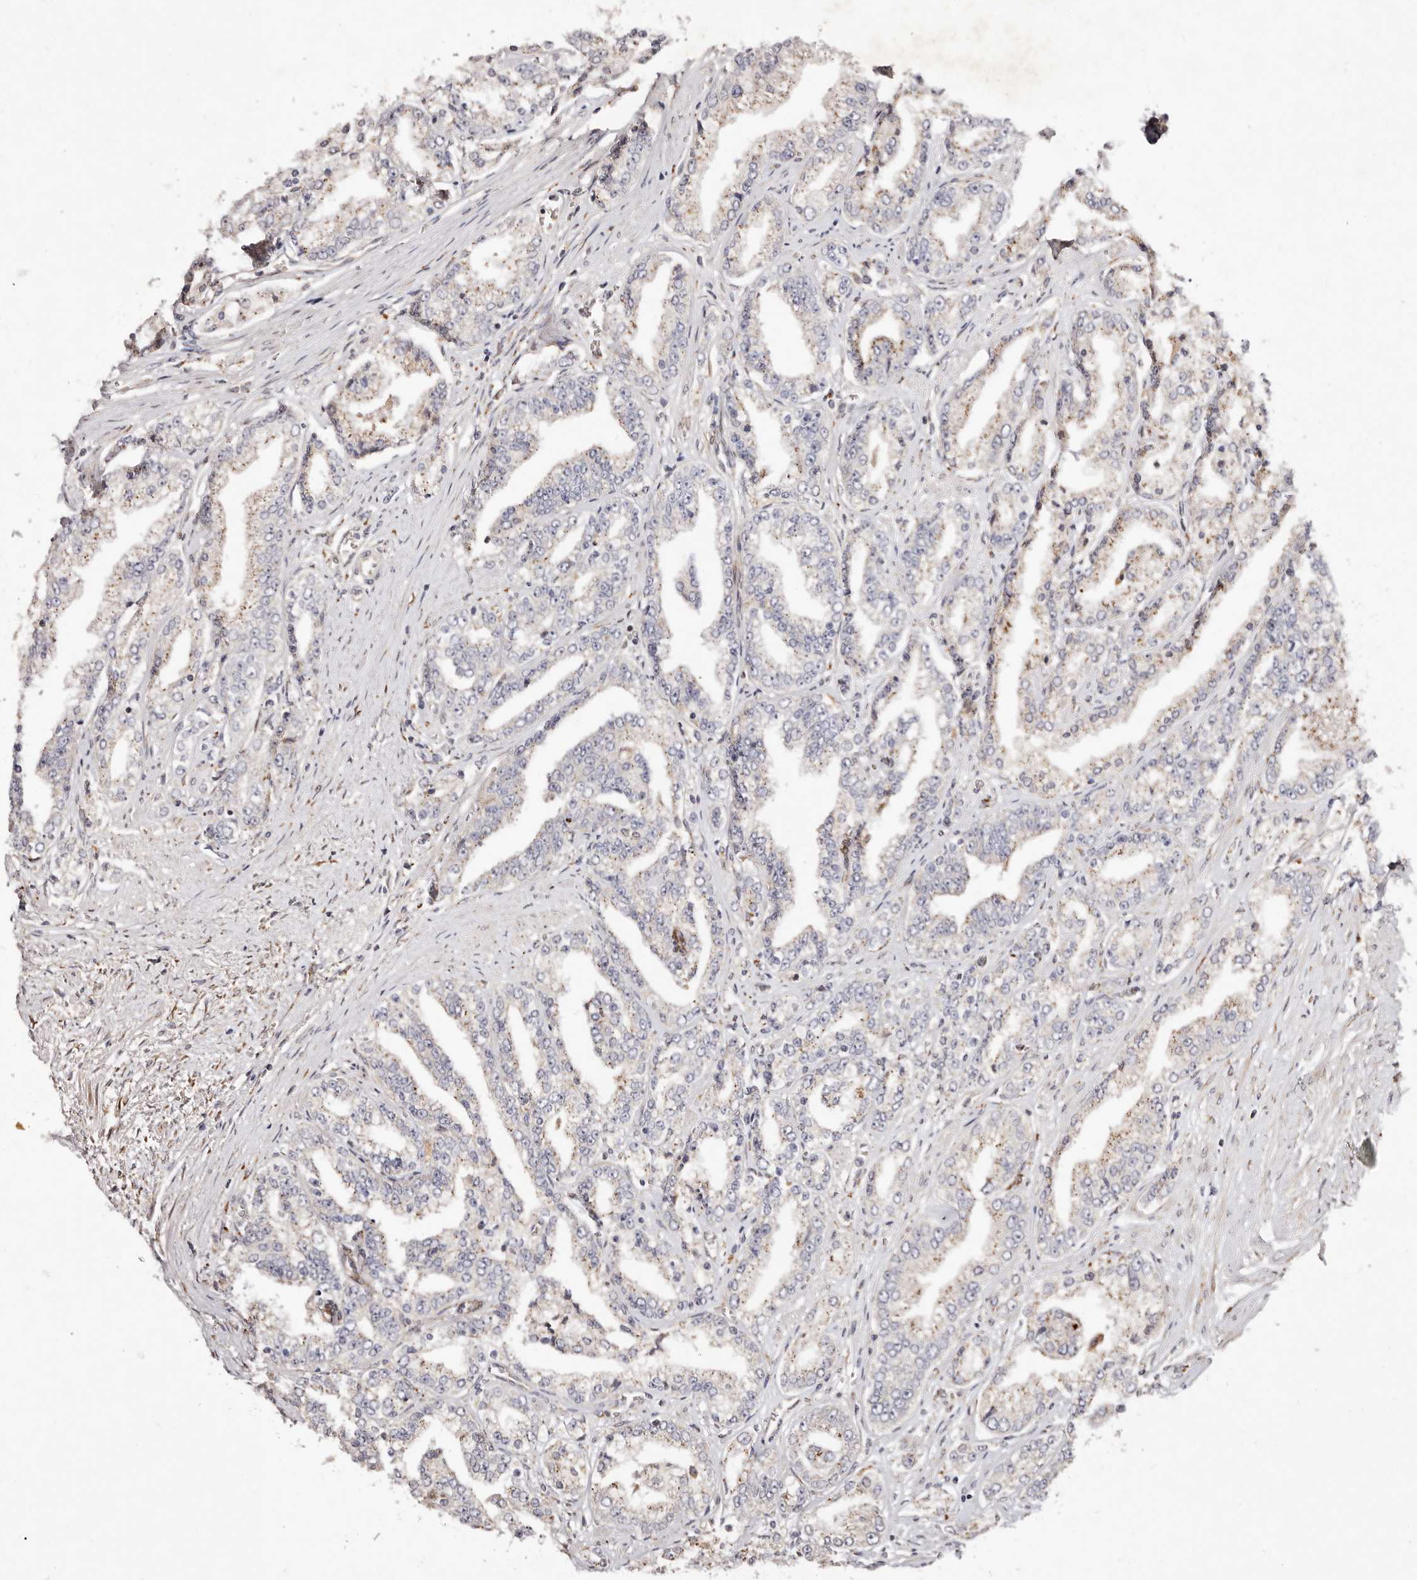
{"staining": {"intensity": "weak", "quantity": "25%-75%", "location": "cytoplasmic/membranous"}, "tissue": "prostate cancer", "cell_type": "Tumor cells", "image_type": "cancer", "snomed": [{"axis": "morphology", "description": "Adenocarcinoma, High grade"}, {"axis": "topography", "description": "Prostate"}], "caption": "IHC (DAB (3,3'-diaminobenzidine)) staining of human high-grade adenocarcinoma (prostate) displays weak cytoplasmic/membranous protein expression in about 25%-75% of tumor cells.", "gene": "SERPINH1", "patient": {"sex": "male", "age": 71}}